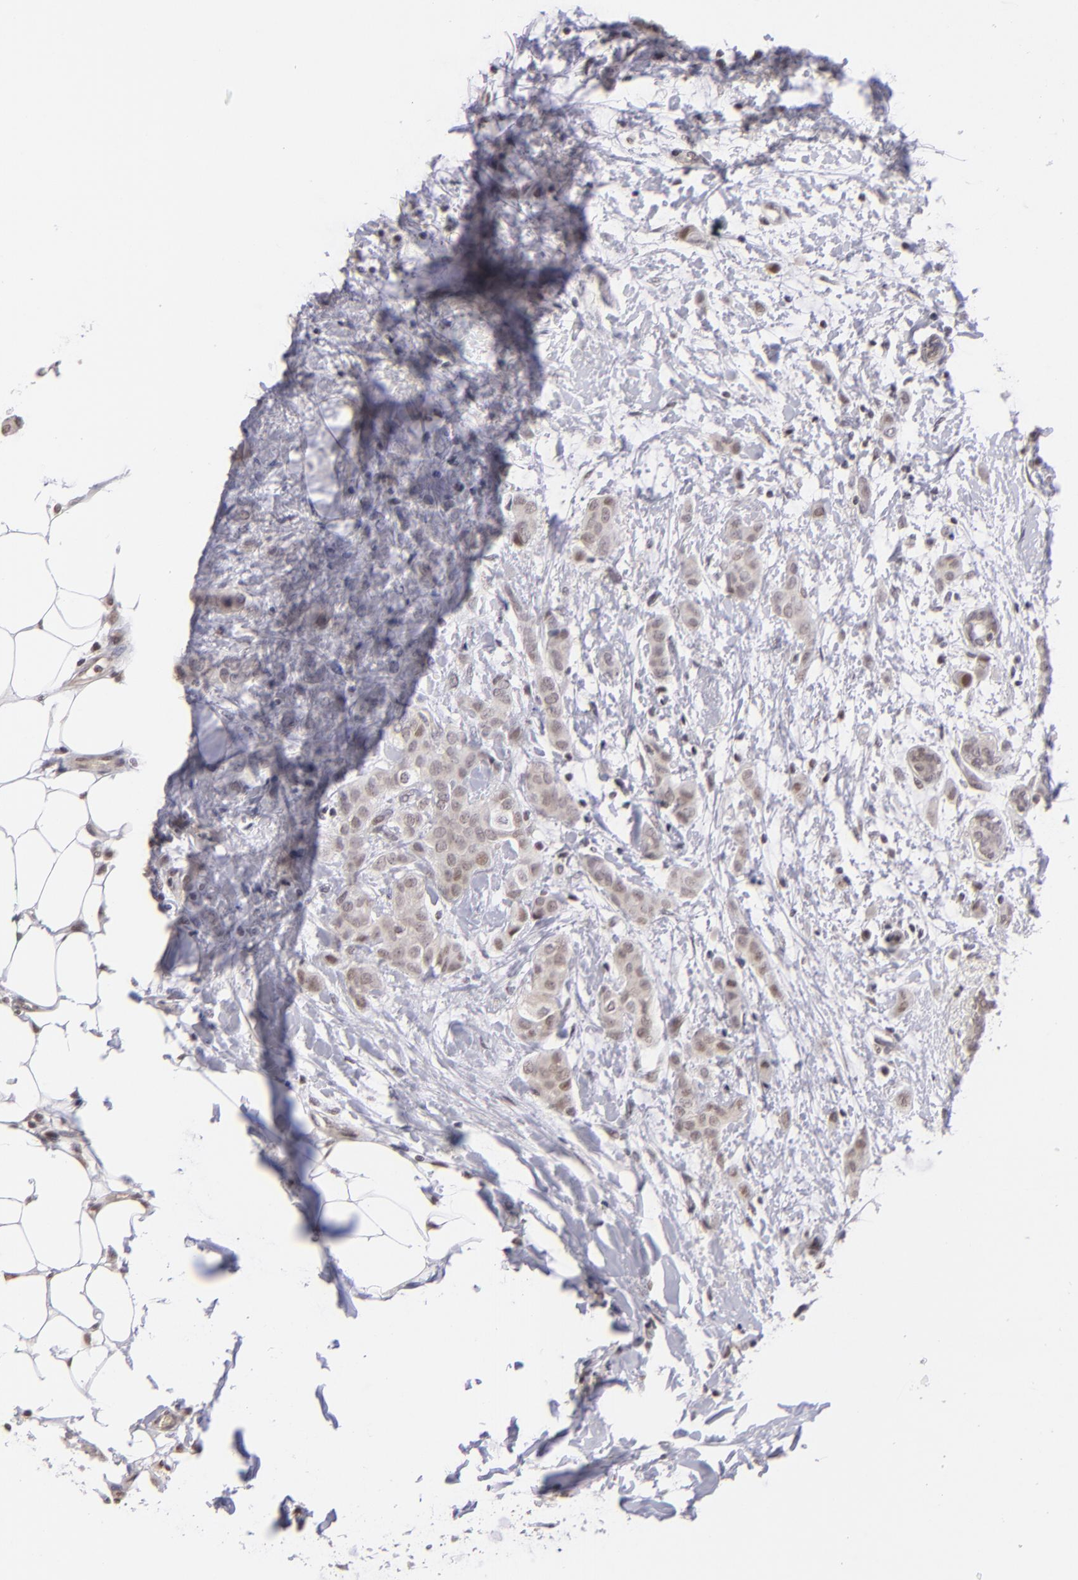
{"staining": {"intensity": "weak", "quantity": "25%-75%", "location": "nuclear"}, "tissue": "breast cancer", "cell_type": "Tumor cells", "image_type": "cancer", "snomed": [{"axis": "morphology", "description": "Lobular carcinoma"}, {"axis": "topography", "description": "Breast"}], "caption": "Immunohistochemistry (IHC) of human breast cancer demonstrates low levels of weak nuclear positivity in approximately 25%-75% of tumor cells. (IHC, brightfield microscopy, high magnification).", "gene": "RARB", "patient": {"sex": "female", "age": 55}}